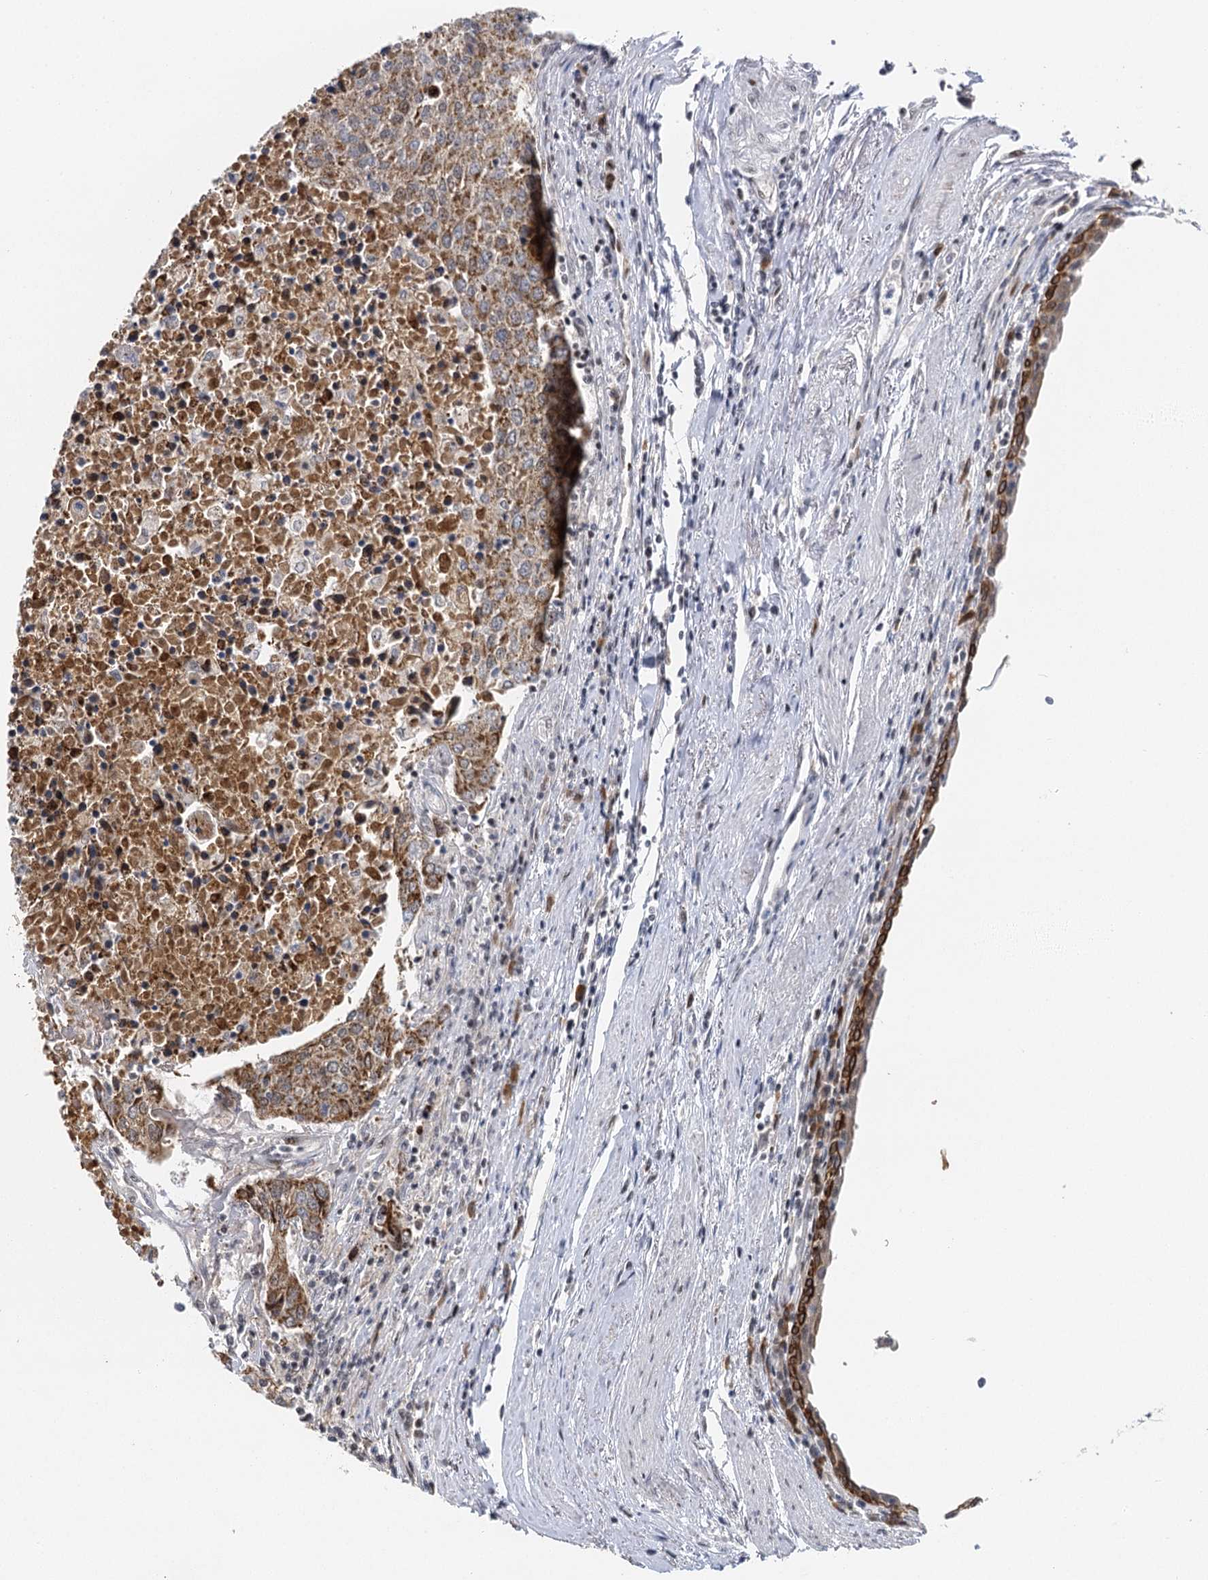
{"staining": {"intensity": "moderate", "quantity": ">75%", "location": "cytoplasmic/membranous"}, "tissue": "urothelial cancer", "cell_type": "Tumor cells", "image_type": "cancer", "snomed": [{"axis": "morphology", "description": "Urothelial carcinoma, High grade"}, {"axis": "topography", "description": "Urinary bladder"}], "caption": "Urothelial cancer stained with a brown dye reveals moderate cytoplasmic/membranous positive expression in approximately >75% of tumor cells.", "gene": "IL11RA", "patient": {"sex": "female", "age": 85}}